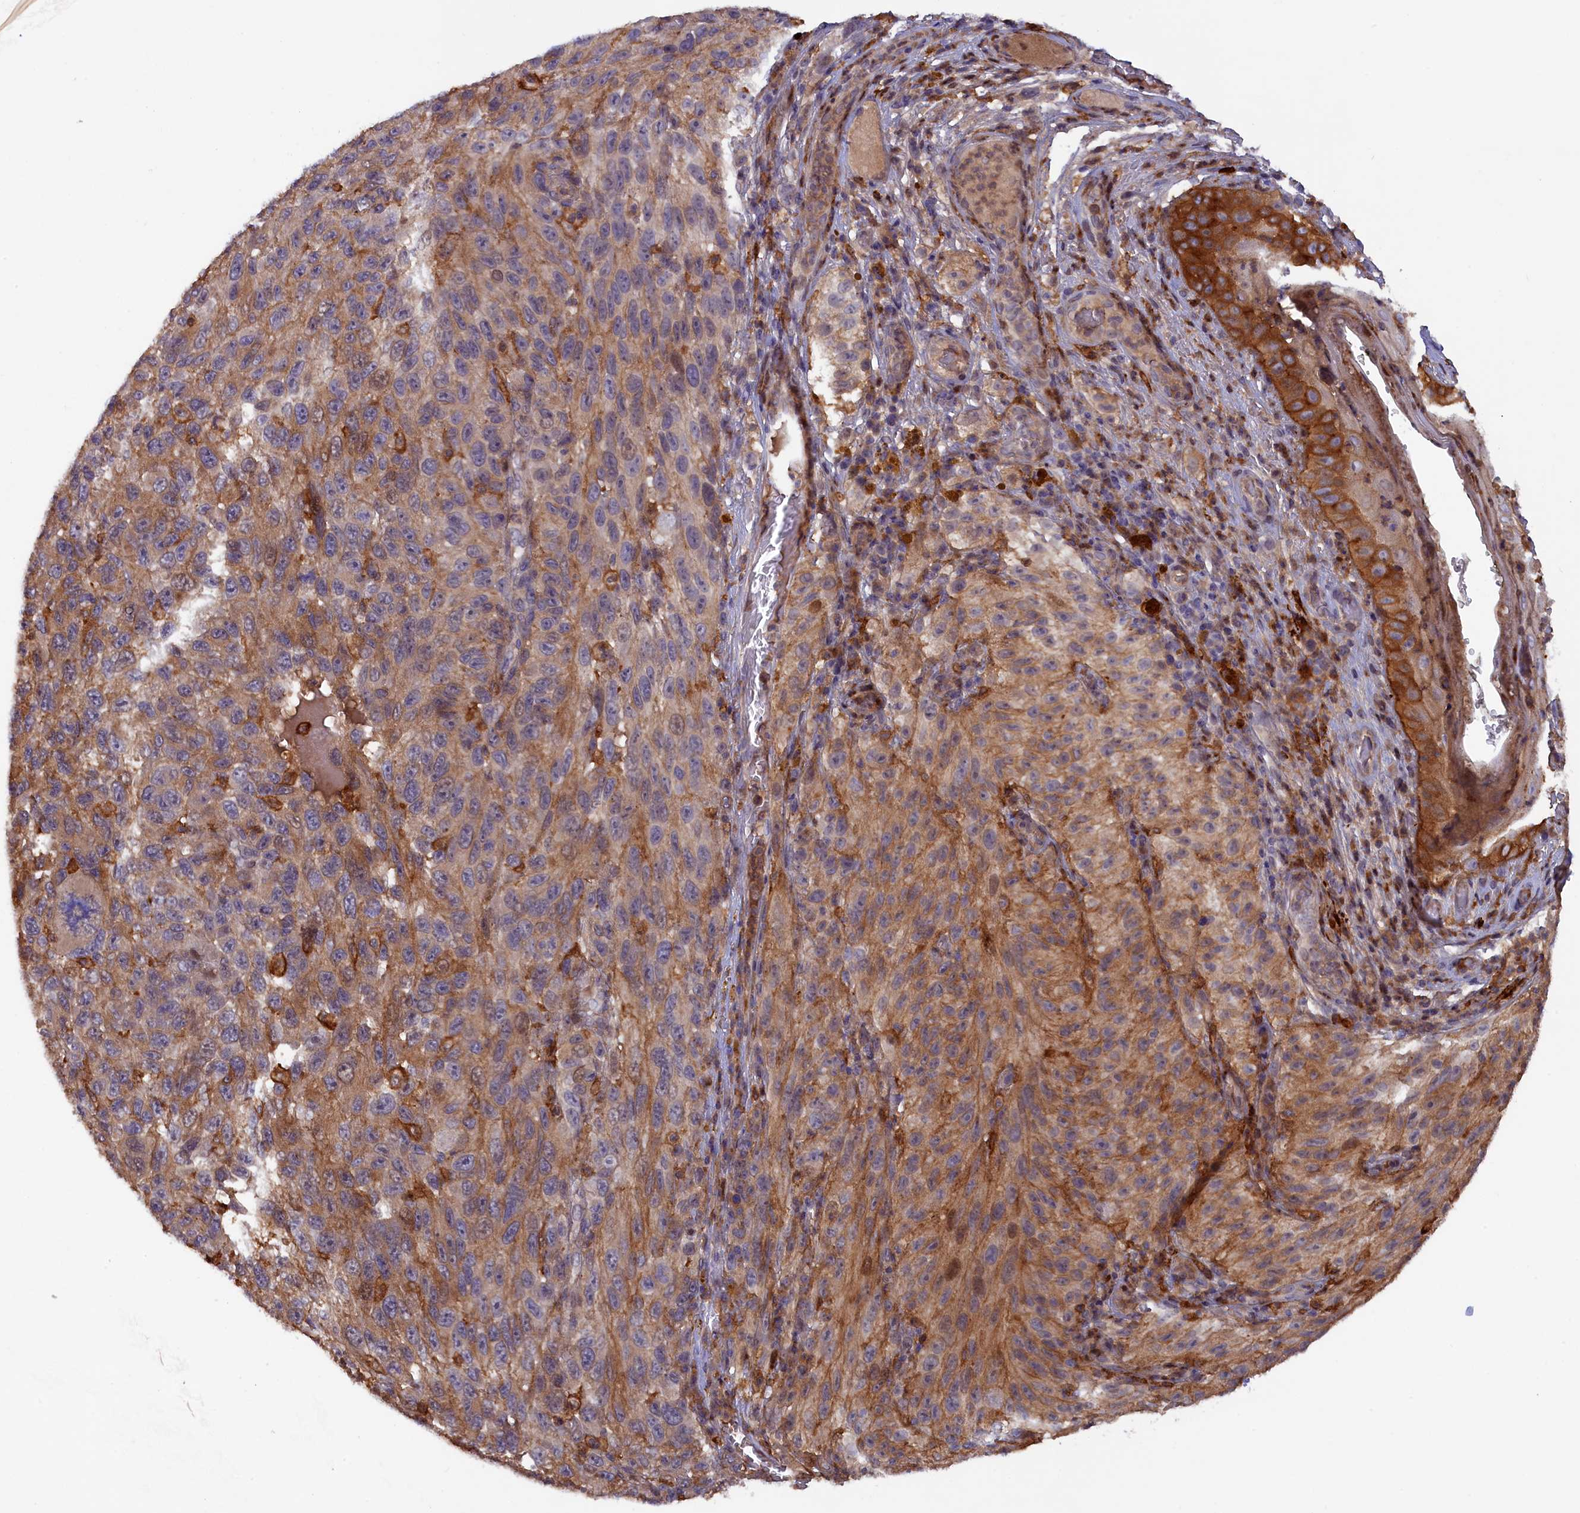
{"staining": {"intensity": "weak", "quantity": "25%-75%", "location": "cytoplasmic/membranous,nuclear"}, "tissue": "melanoma", "cell_type": "Tumor cells", "image_type": "cancer", "snomed": [{"axis": "morphology", "description": "Malignant melanoma, NOS"}, {"axis": "topography", "description": "Skin"}], "caption": "Melanoma tissue displays weak cytoplasmic/membranous and nuclear expression in approximately 25%-75% of tumor cells", "gene": "FERMT1", "patient": {"sex": "female", "age": 96}}